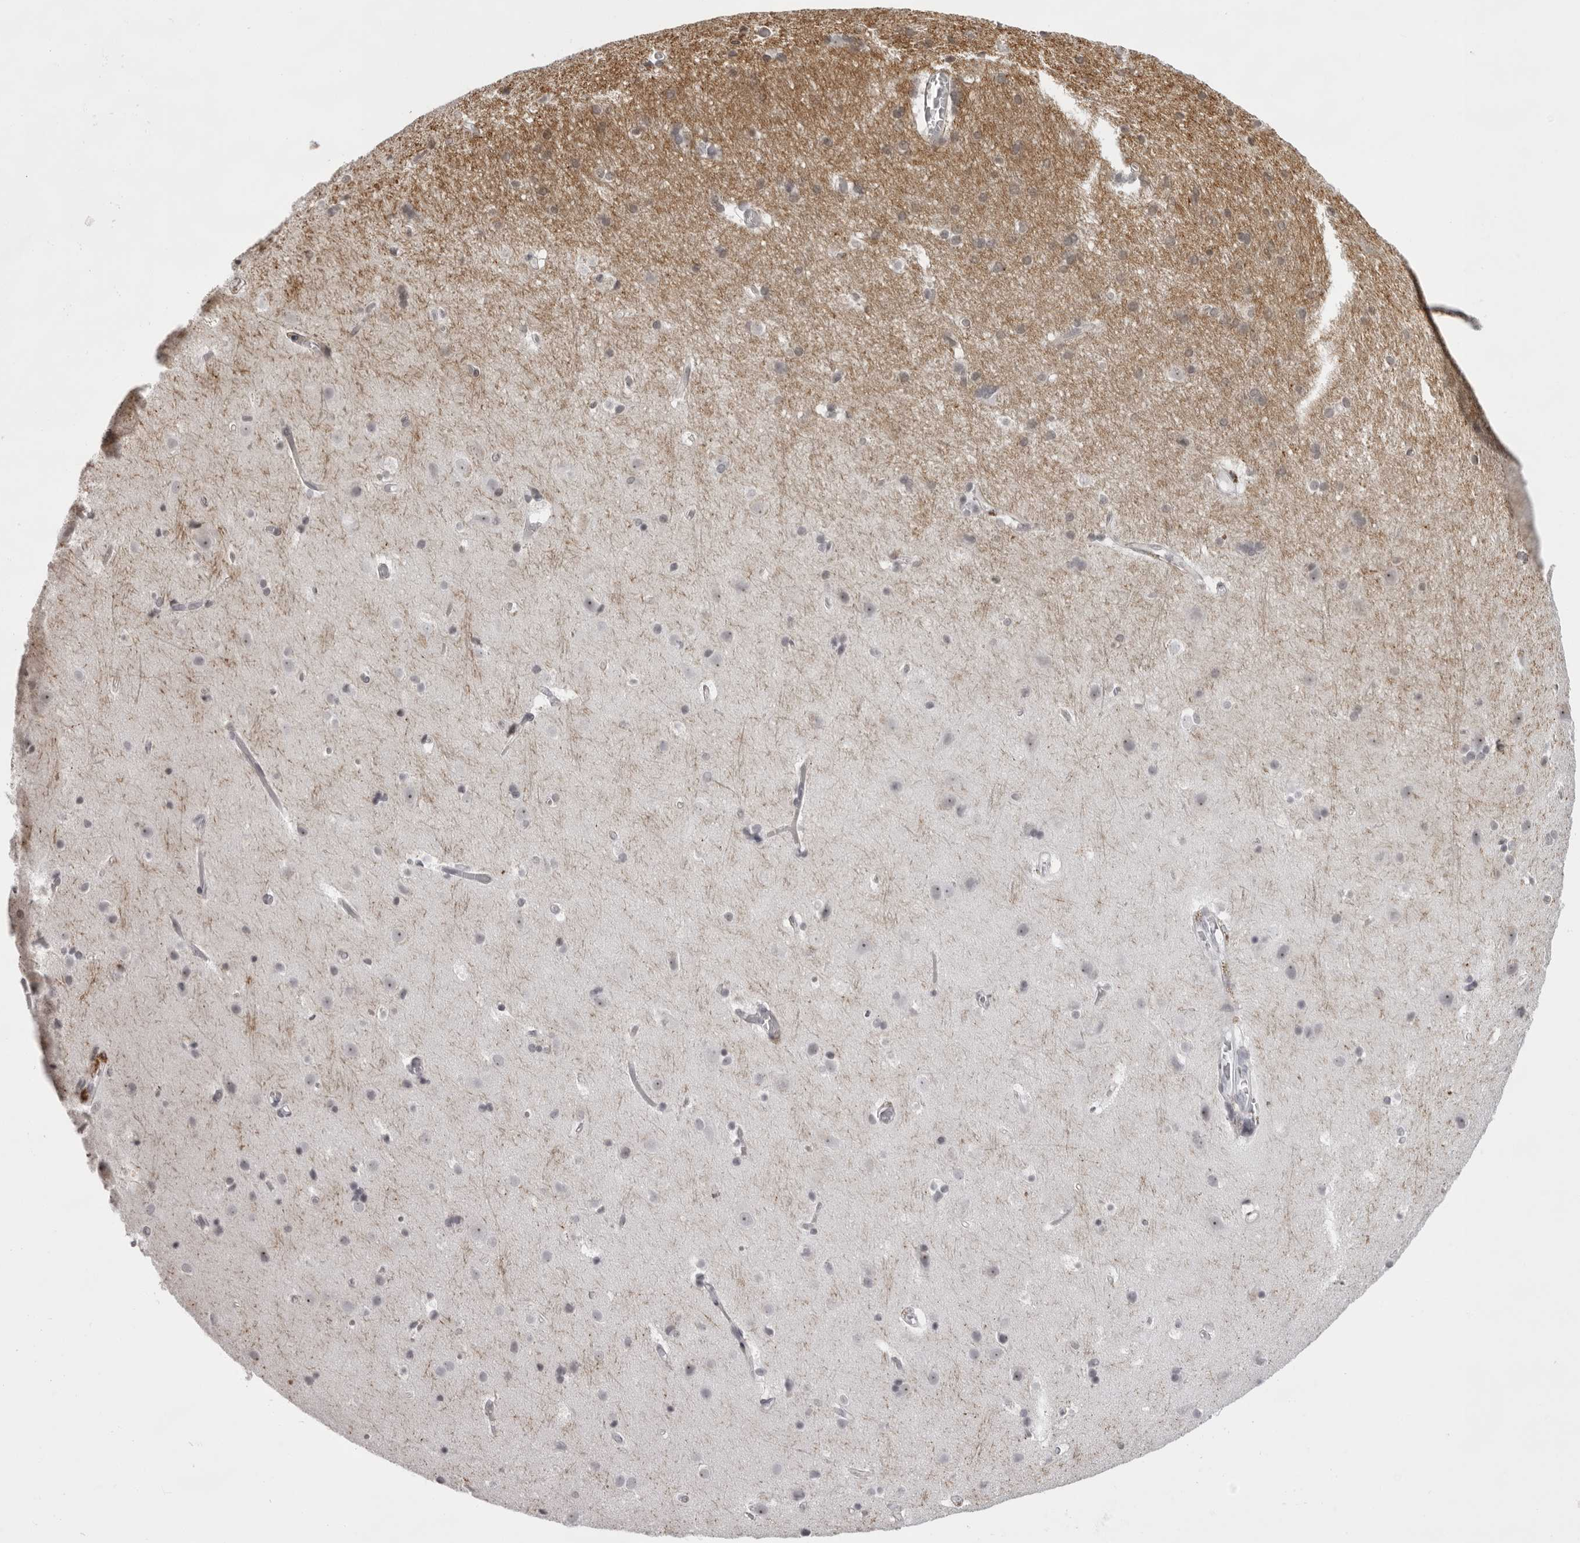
{"staining": {"intensity": "negative", "quantity": "none", "location": "none"}, "tissue": "cerebral cortex", "cell_type": "Endothelial cells", "image_type": "normal", "snomed": [{"axis": "morphology", "description": "Normal tissue, NOS"}, {"axis": "topography", "description": "Cerebral cortex"}], "caption": "Immunohistochemistry (IHC) image of unremarkable human cerebral cortex stained for a protein (brown), which exhibits no expression in endothelial cells. Brightfield microscopy of immunohistochemistry stained with DAB (brown) and hematoxylin (blue), captured at high magnification.", "gene": "NUDT18", "patient": {"sex": "male", "age": 54}}